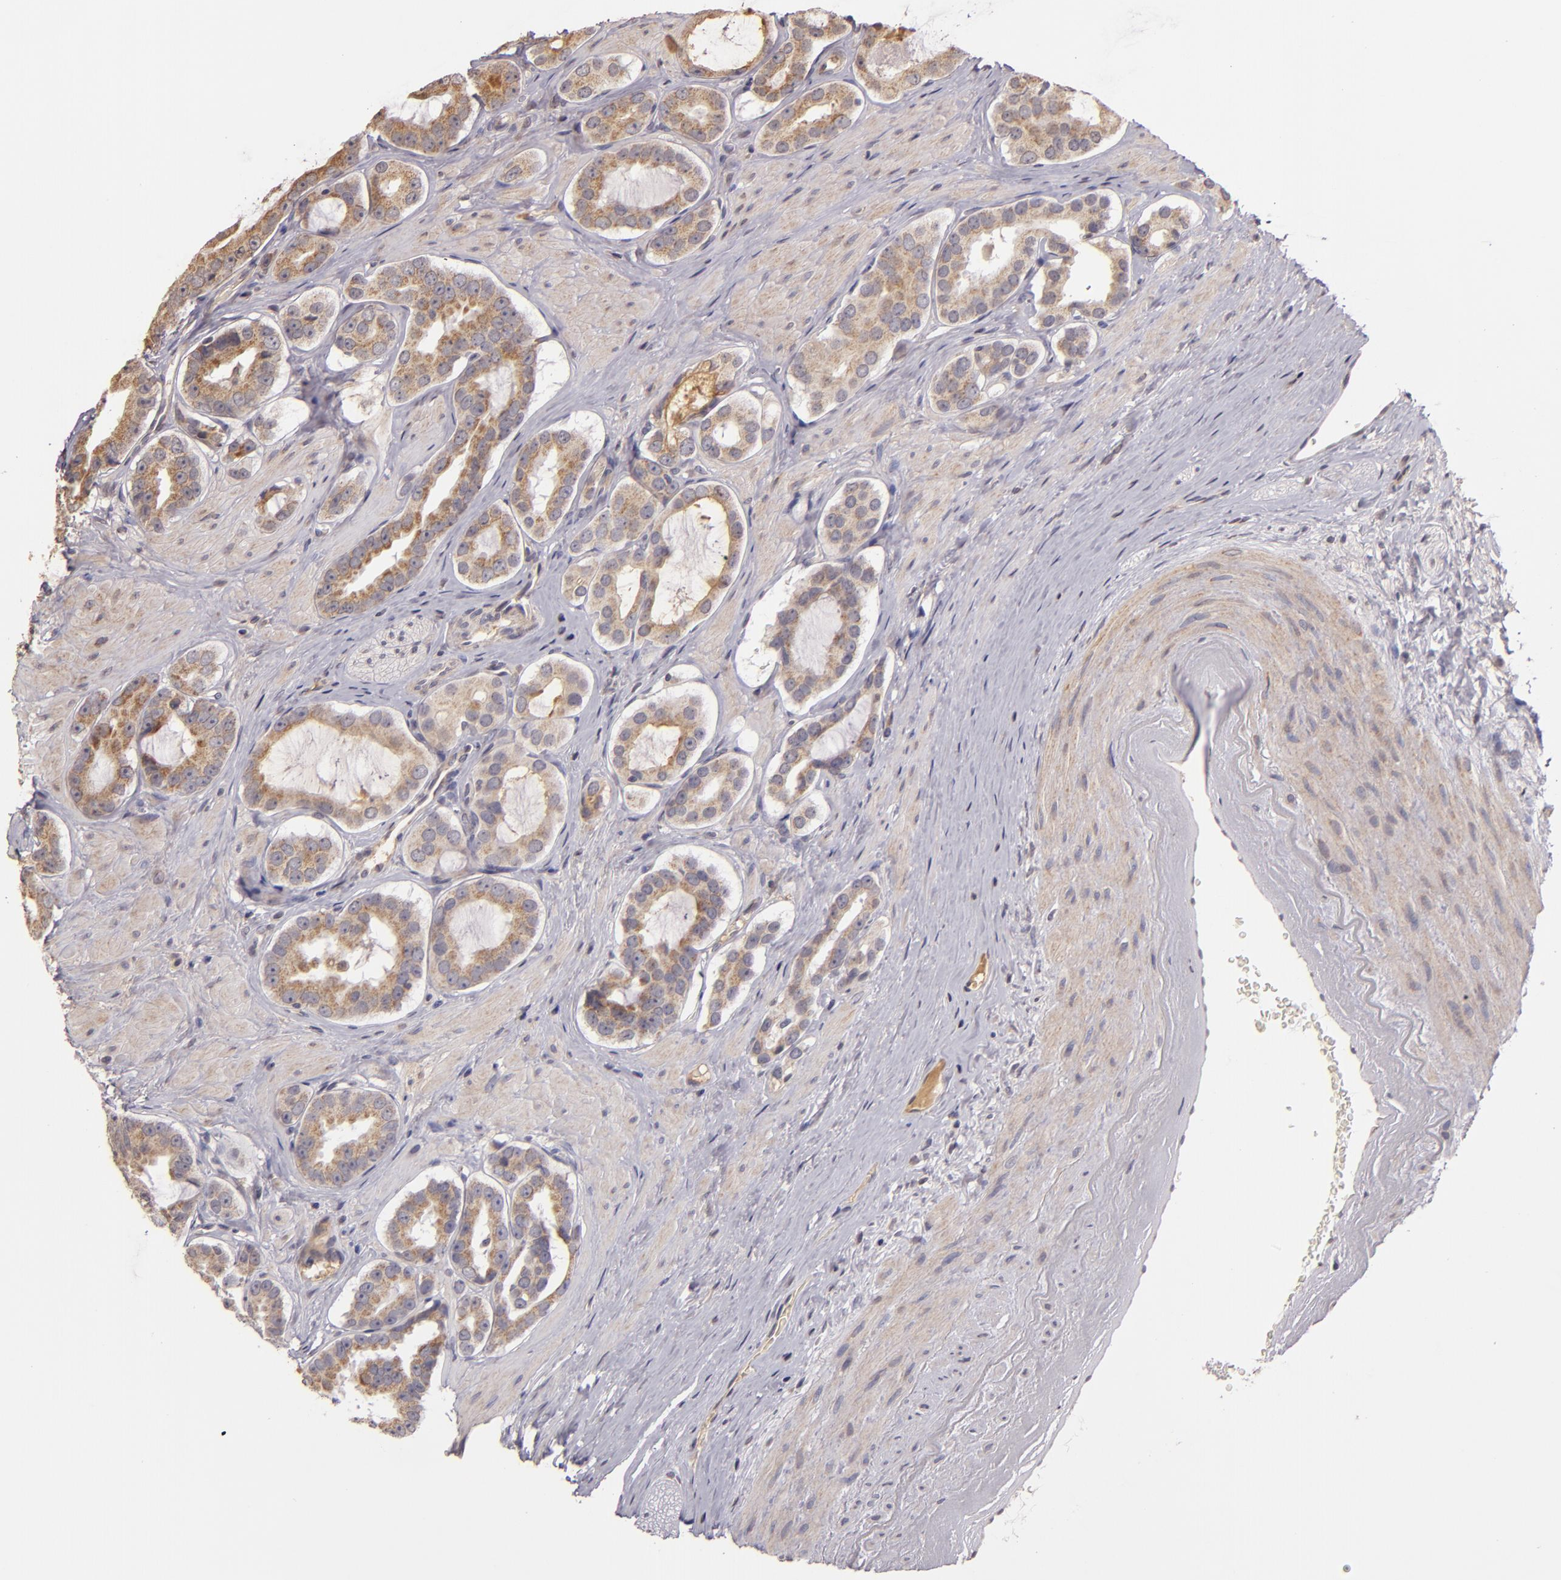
{"staining": {"intensity": "moderate", "quantity": "25%-75%", "location": "cytoplasmic/membranous"}, "tissue": "prostate cancer", "cell_type": "Tumor cells", "image_type": "cancer", "snomed": [{"axis": "morphology", "description": "Adenocarcinoma, Low grade"}, {"axis": "topography", "description": "Prostate"}], "caption": "Human adenocarcinoma (low-grade) (prostate) stained for a protein (brown) displays moderate cytoplasmic/membranous positive expression in about 25%-75% of tumor cells.", "gene": "ABL1", "patient": {"sex": "male", "age": 59}}